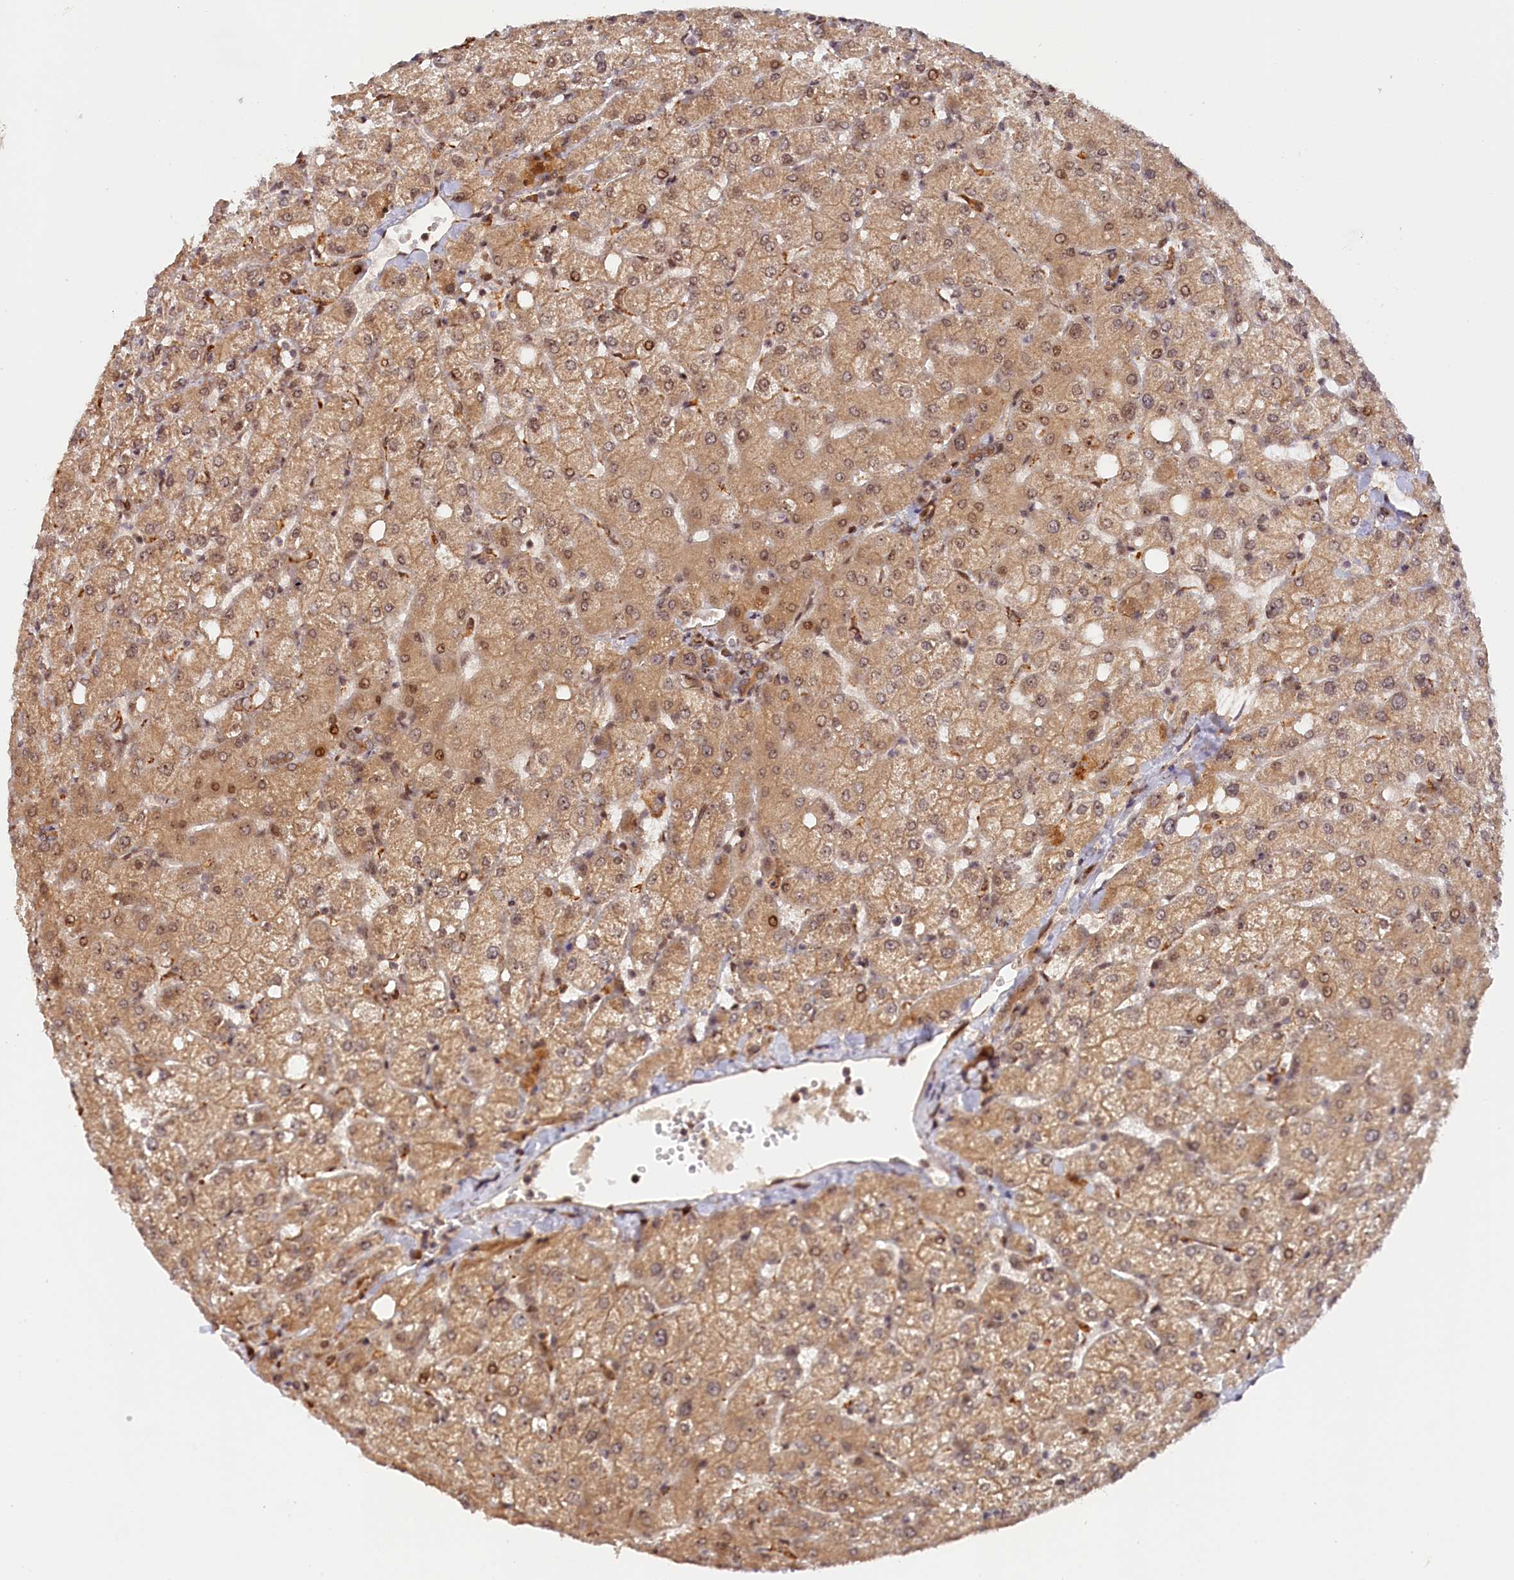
{"staining": {"intensity": "moderate", "quantity": ">75%", "location": "cytoplasmic/membranous"}, "tissue": "liver", "cell_type": "Cholangiocytes", "image_type": "normal", "snomed": [{"axis": "morphology", "description": "Normal tissue, NOS"}, {"axis": "topography", "description": "Liver"}], "caption": "Protein expression analysis of benign liver demonstrates moderate cytoplasmic/membranous staining in approximately >75% of cholangiocytes. (IHC, brightfield microscopy, high magnification).", "gene": "ANKRD24", "patient": {"sex": "female", "age": 54}}